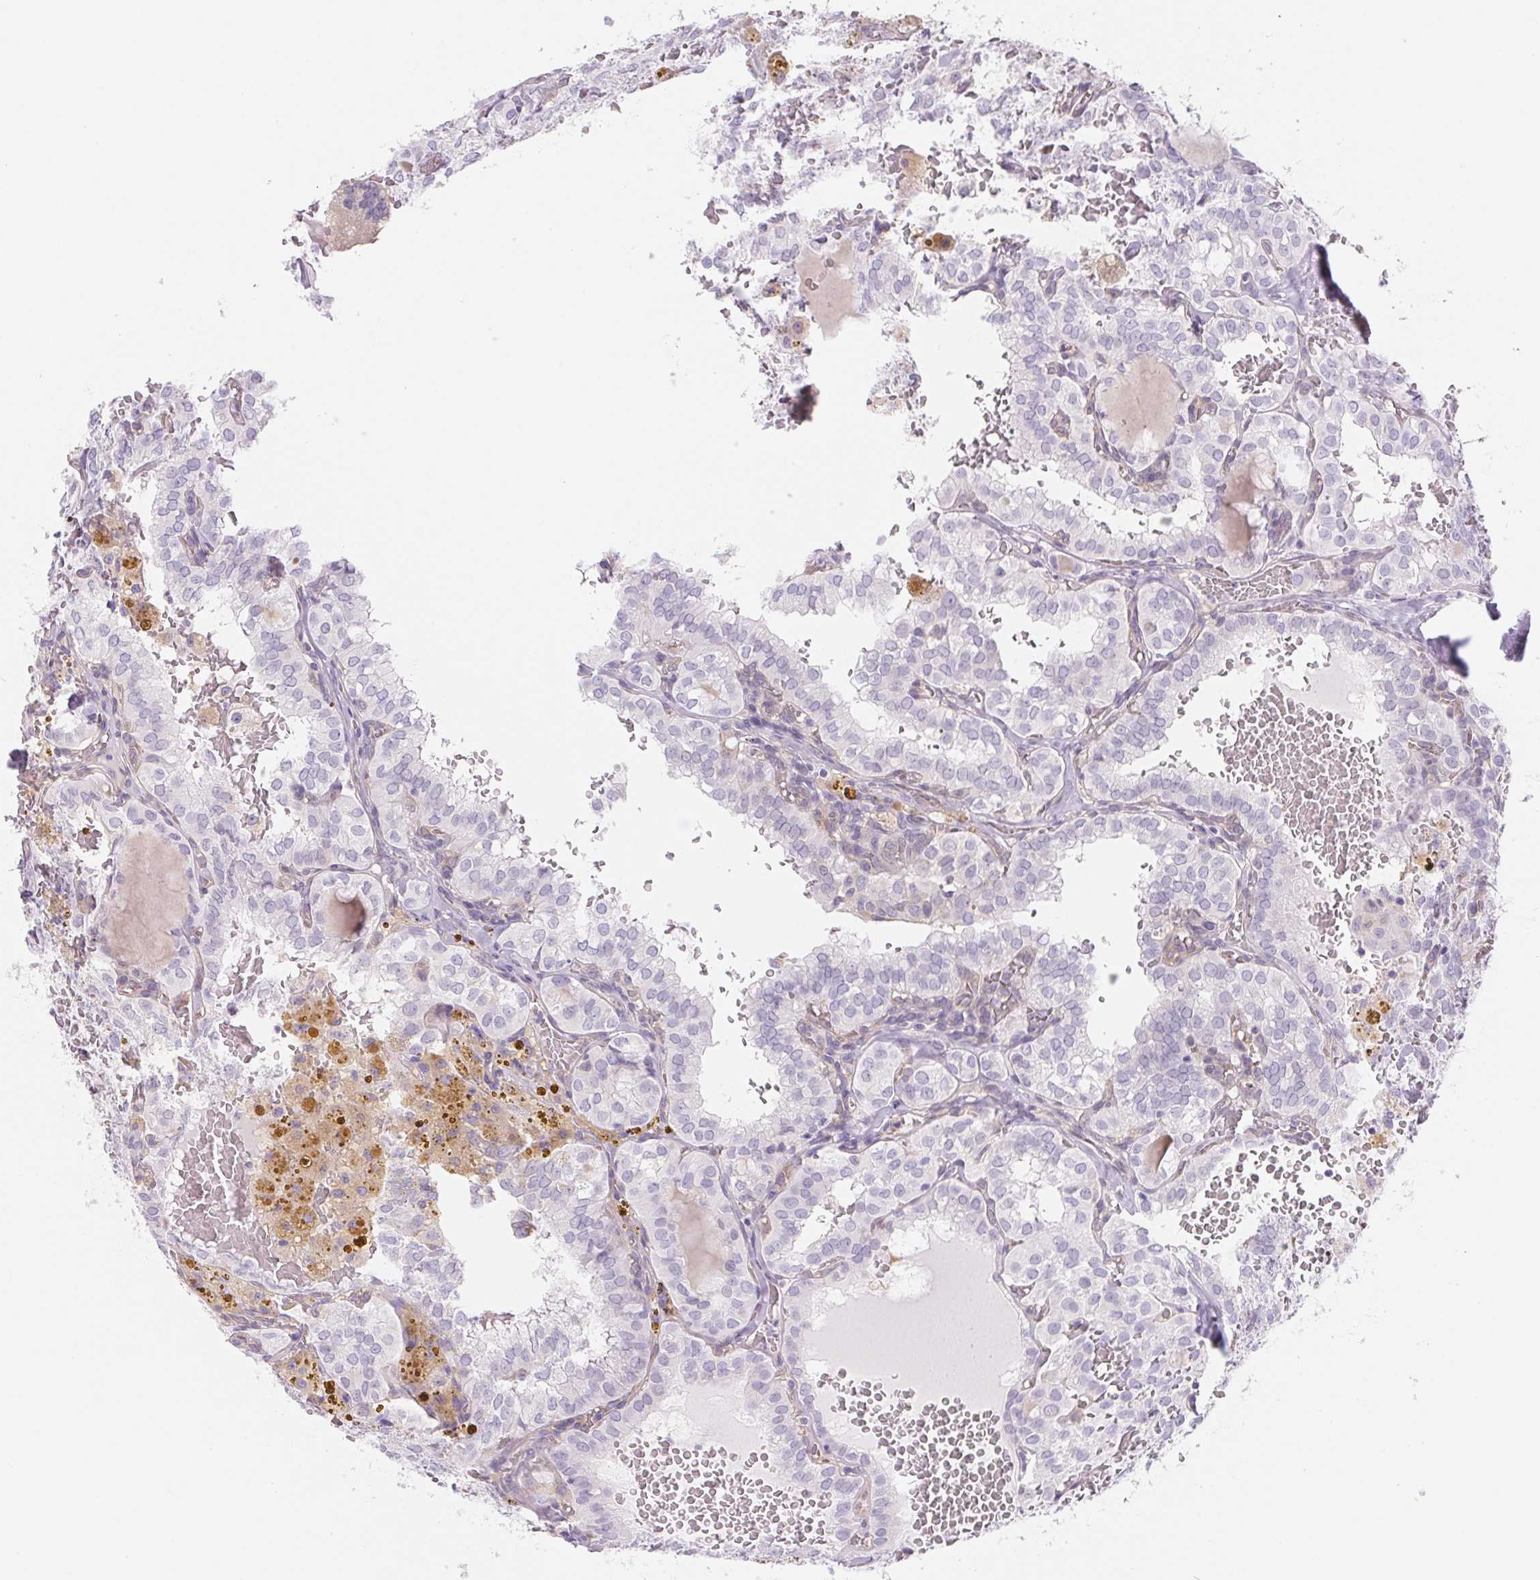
{"staining": {"intensity": "negative", "quantity": "none", "location": "none"}, "tissue": "thyroid cancer", "cell_type": "Tumor cells", "image_type": "cancer", "snomed": [{"axis": "morphology", "description": "Papillary adenocarcinoma, NOS"}, {"axis": "topography", "description": "Thyroid gland"}], "caption": "A high-resolution micrograph shows immunohistochemistry (IHC) staining of thyroid cancer (papillary adenocarcinoma), which displays no significant positivity in tumor cells.", "gene": "CTNND2", "patient": {"sex": "male", "age": 20}}